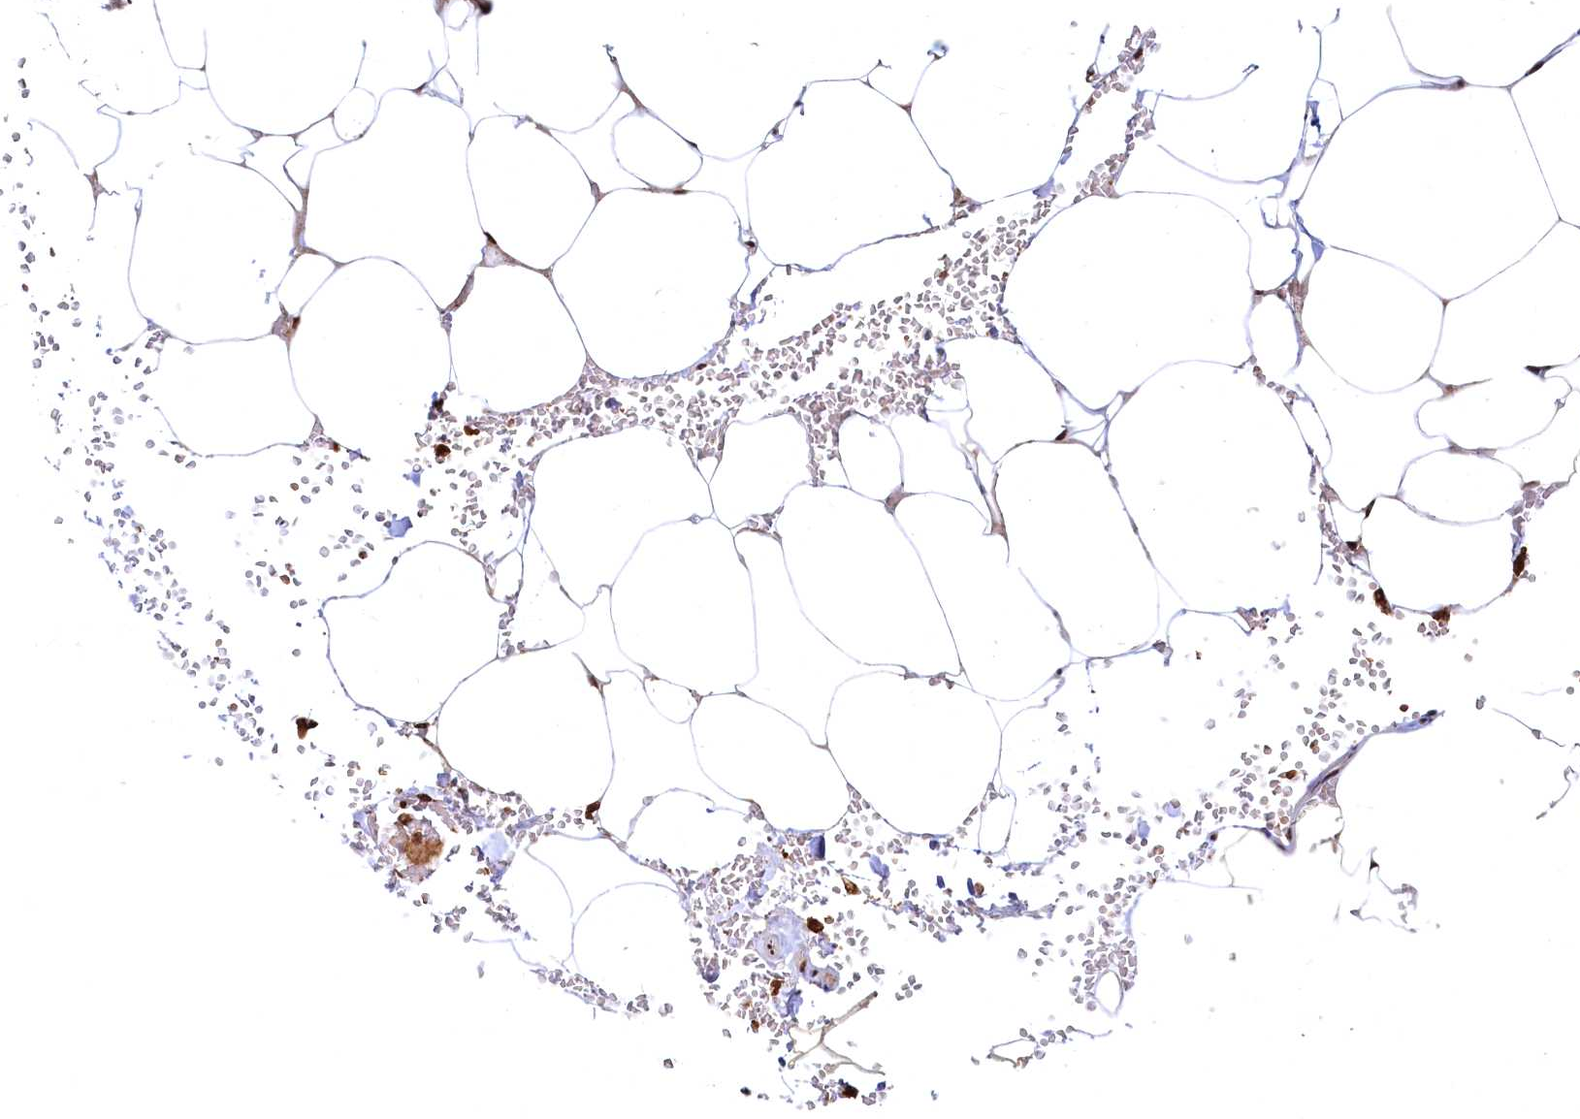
{"staining": {"intensity": "strong", "quantity": ">75%", "location": "nuclear"}, "tissue": "adipose tissue", "cell_type": "Adipocytes", "image_type": "normal", "snomed": [{"axis": "morphology", "description": "Normal tissue, NOS"}, {"axis": "topography", "description": "Gallbladder"}, {"axis": "topography", "description": "Peripheral nerve tissue"}], "caption": "Unremarkable adipose tissue displays strong nuclear positivity in about >75% of adipocytes.", "gene": "RSRC2", "patient": {"sex": "male", "age": 38}}